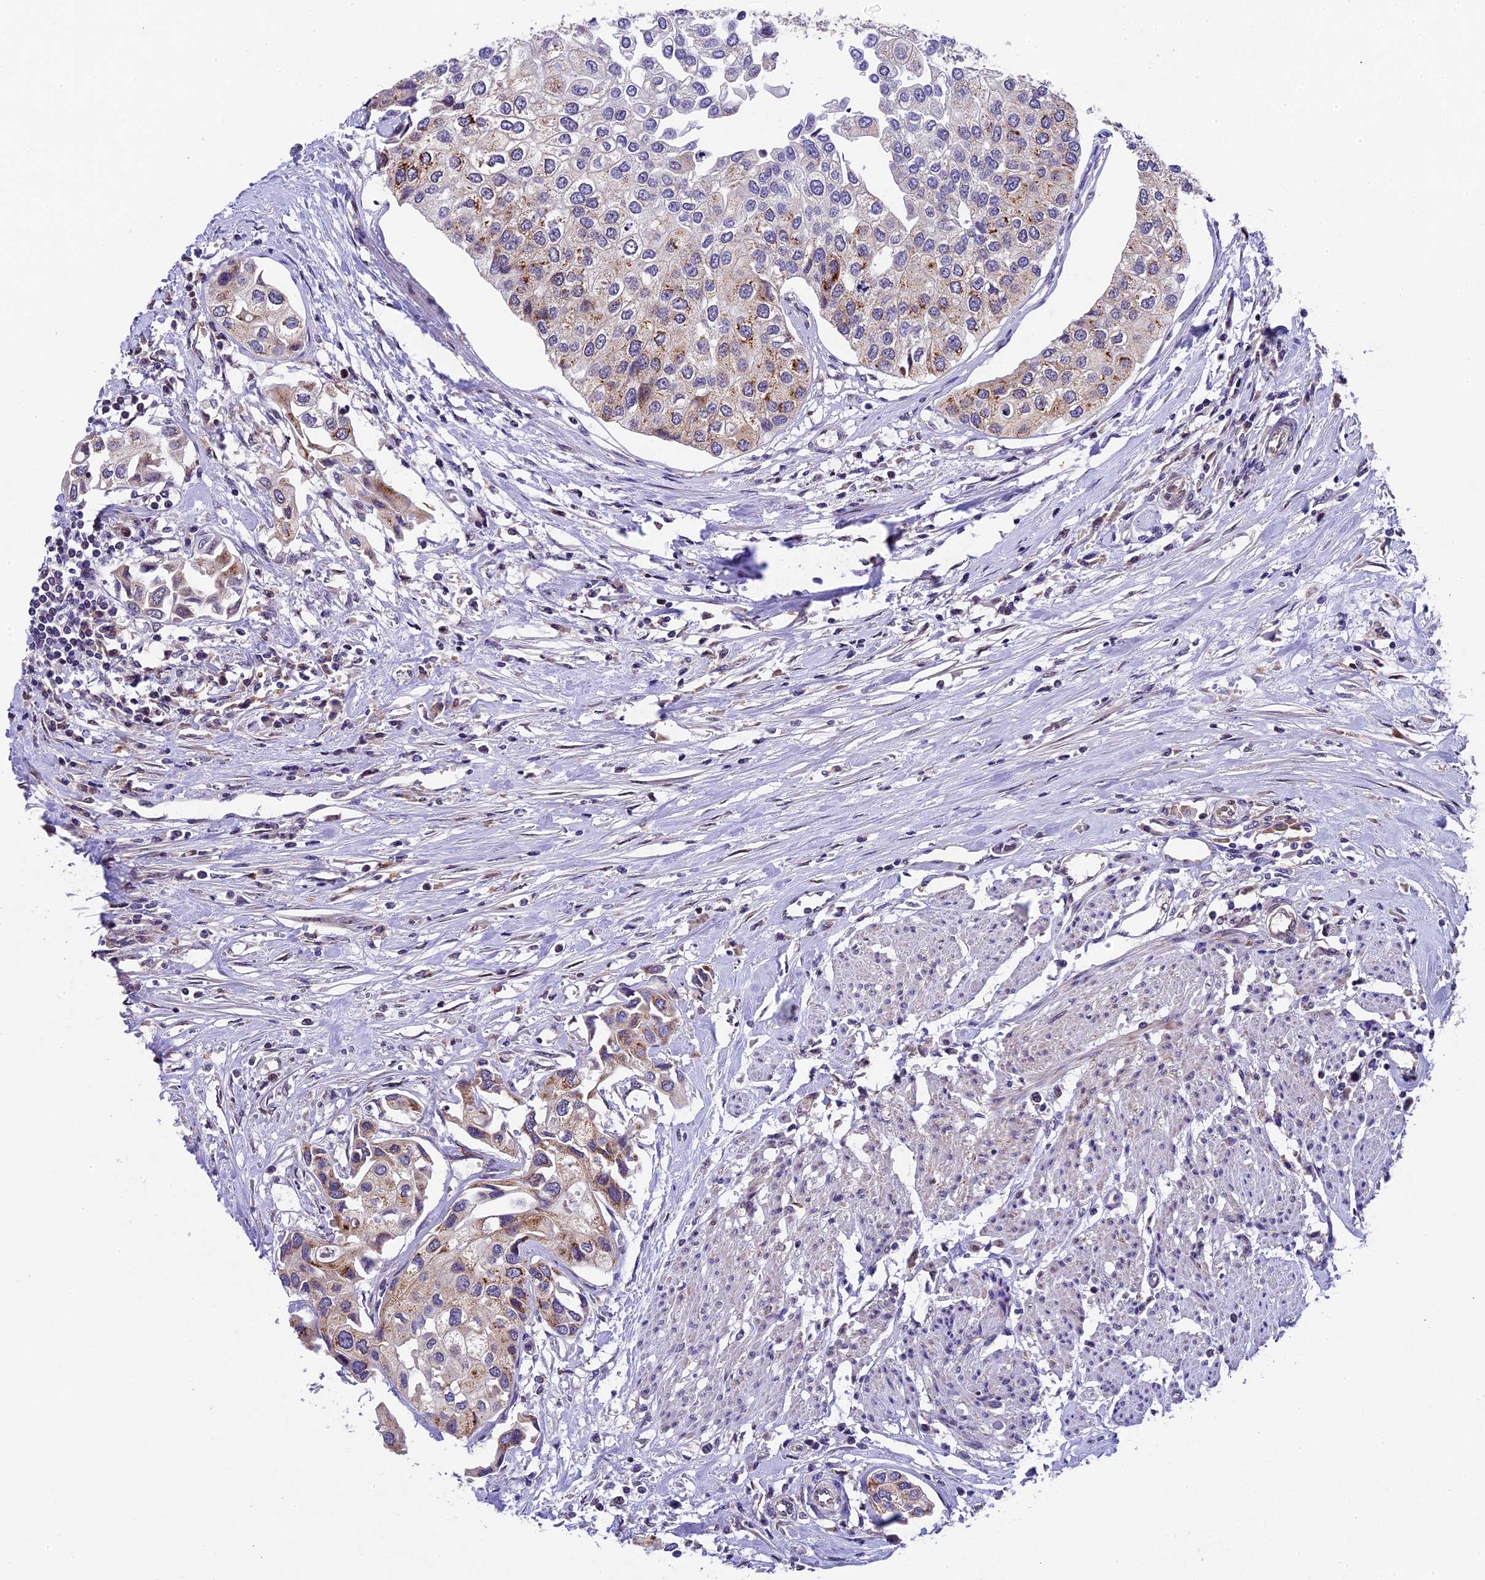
{"staining": {"intensity": "moderate", "quantity": "<25%", "location": "cytoplasmic/membranous"}, "tissue": "urothelial cancer", "cell_type": "Tumor cells", "image_type": "cancer", "snomed": [{"axis": "morphology", "description": "Urothelial carcinoma, High grade"}, {"axis": "topography", "description": "Urinary bladder"}], "caption": "The photomicrograph reveals immunohistochemical staining of urothelial carcinoma (high-grade). There is moderate cytoplasmic/membranous expression is identified in about <25% of tumor cells.", "gene": "CCSER1", "patient": {"sex": "male", "age": 64}}